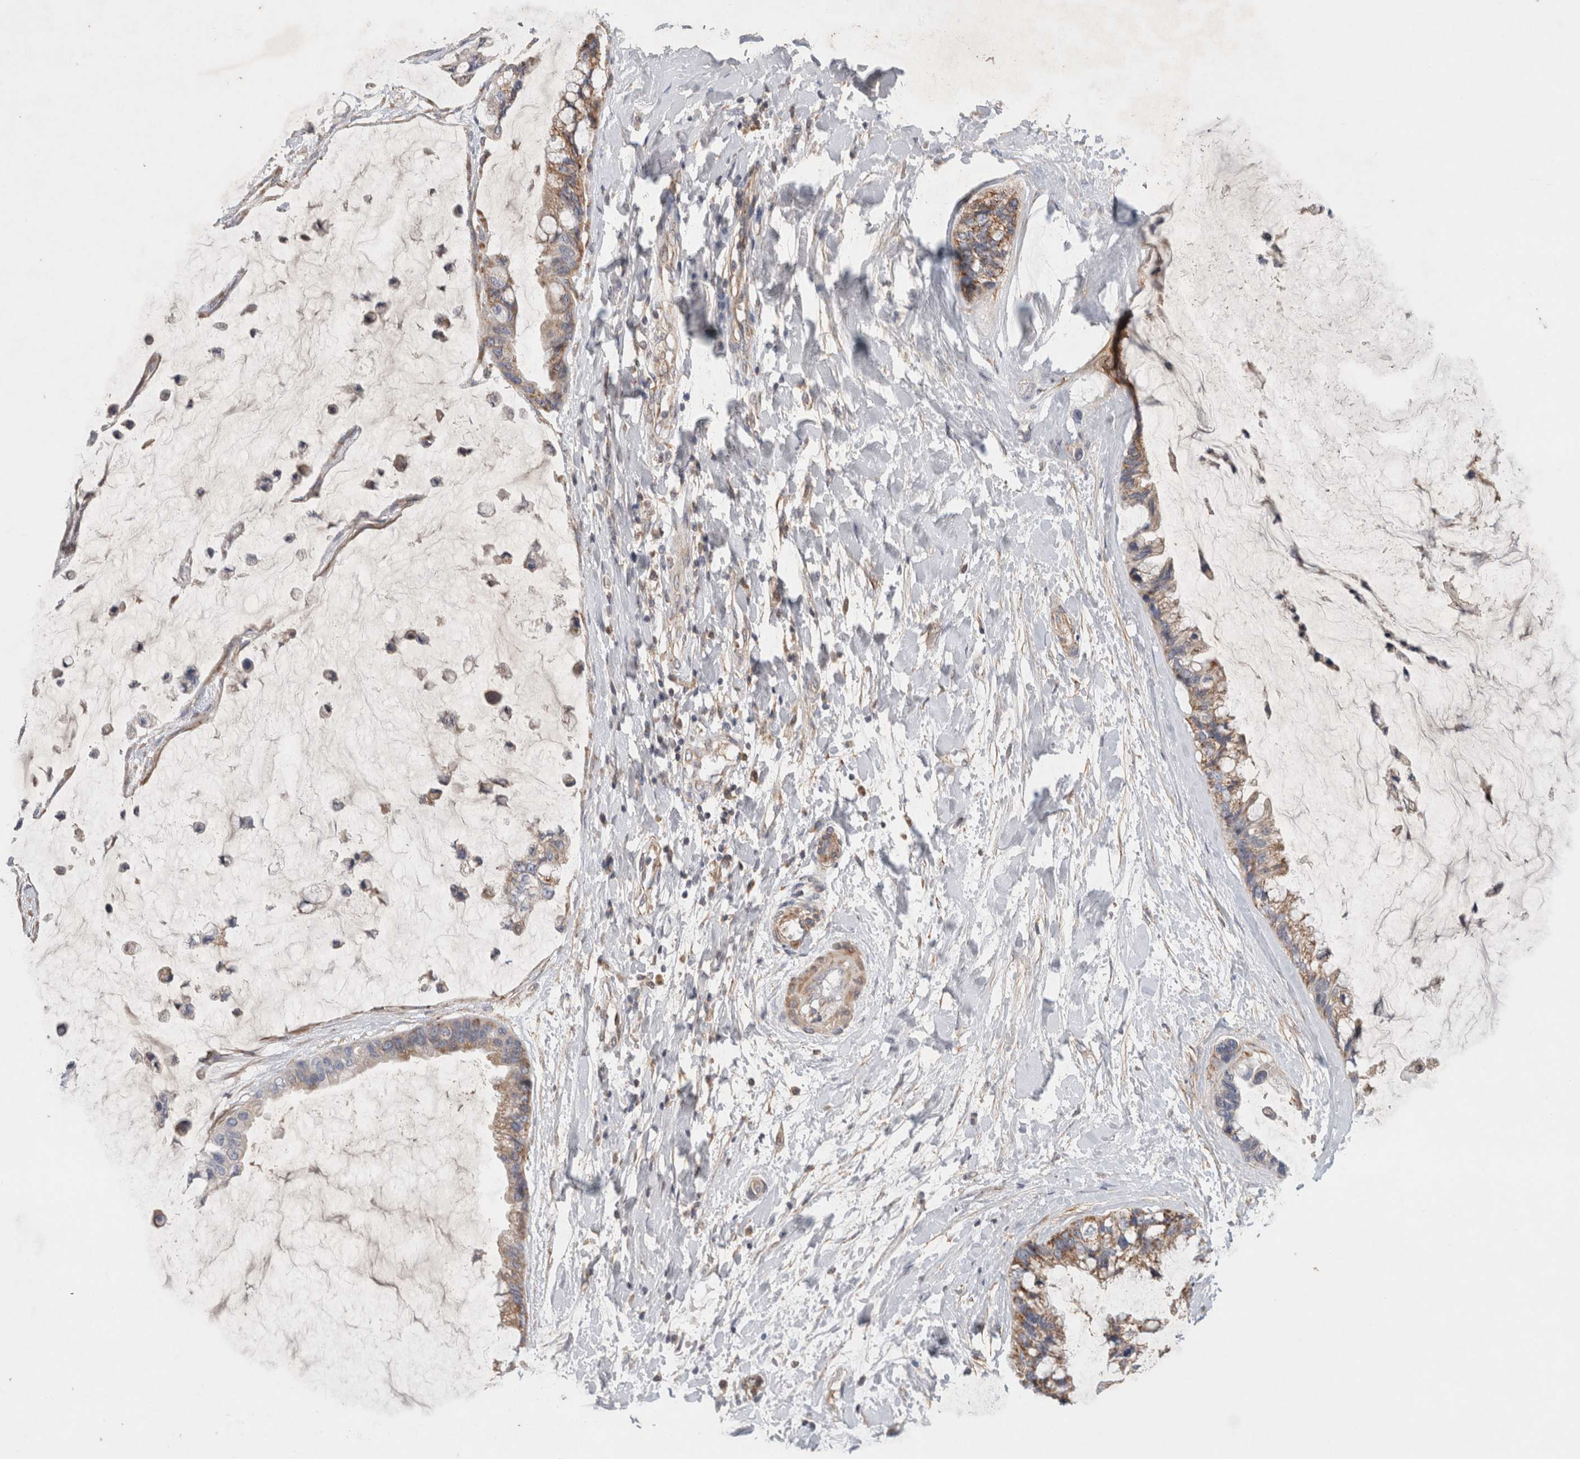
{"staining": {"intensity": "moderate", "quantity": ">75%", "location": "cytoplasmic/membranous"}, "tissue": "ovarian cancer", "cell_type": "Tumor cells", "image_type": "cancer", "snomed": [{"axis": "morphology", "description": "Cystadenocarcinoma, mucinous, NOS"}, {"axis": "topography", "description": "Ovary"}], "caption": "Ovarian cancer was stained to show a protein in brown. There is medium levels of moderate cytoplasmic/membranous staining in about >75% of tumor cells. Using DAB (brown) and hematoxylin (blue) stains, captured at high magnification using brightfield microscopy.", "gene": "MRPS28", "patient": {"sex": "female", "age": 39}}